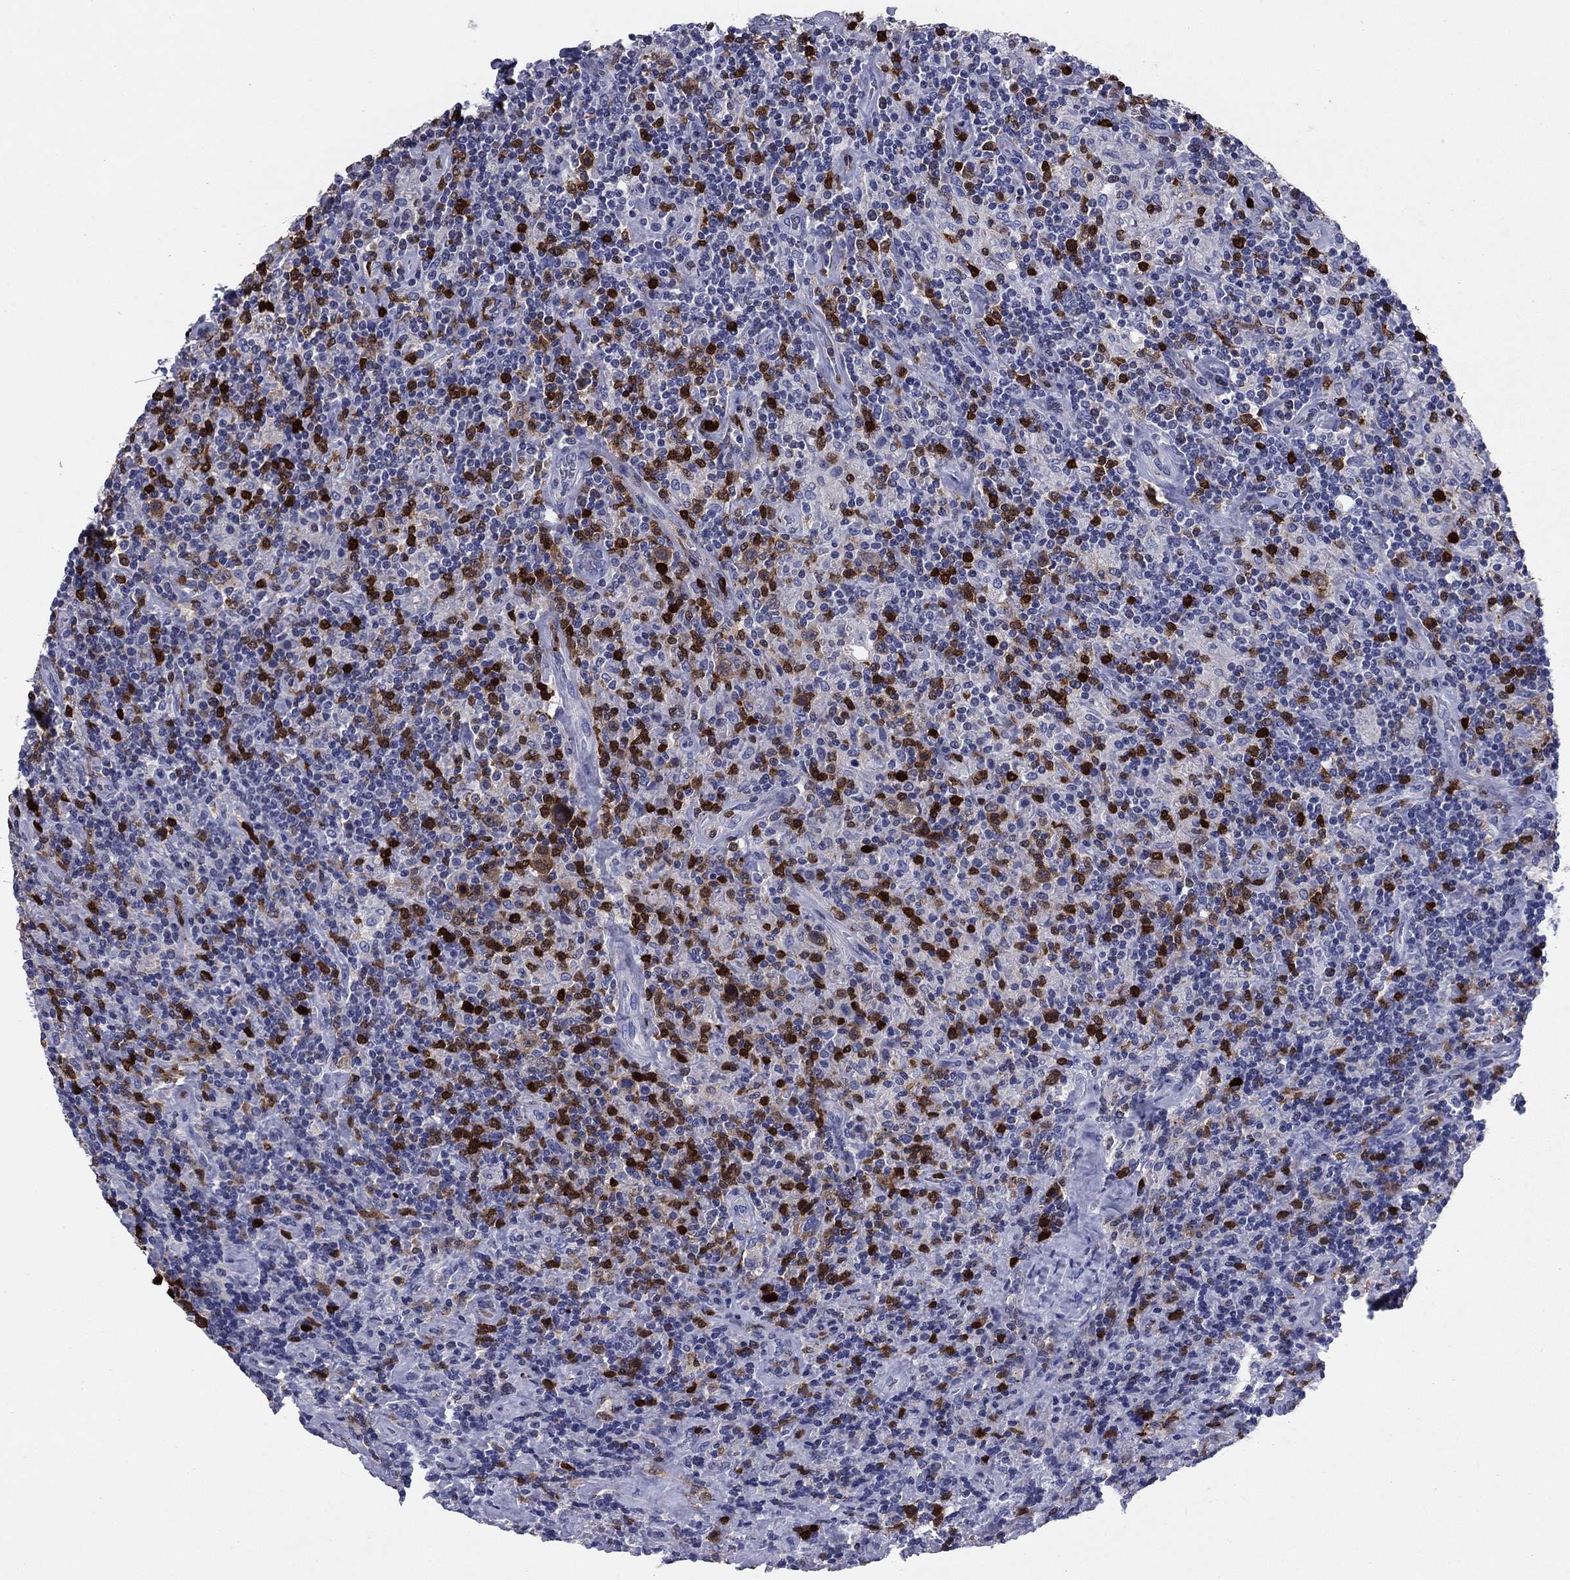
{"staining": {"intensity": "moderate", "quantity": ">75%", "location": "cytoplasmic/membranous"}, "tissue": "lymphoma", "cell_type": "Tumor cells", "image_type": "cancer", "snomed": [{"axis": "morphology", "description": "Hodgkin's disease, NOS"}, {"axis": "topography", "description": "Lymph node"}], "caption": "The immunohistochemical stain labels moderate cytoplasmic/membranous staining in tumor cells of lymphoma tissue.", "gene": "STMN1", "patient": {"sex": "male", "age": 70}}